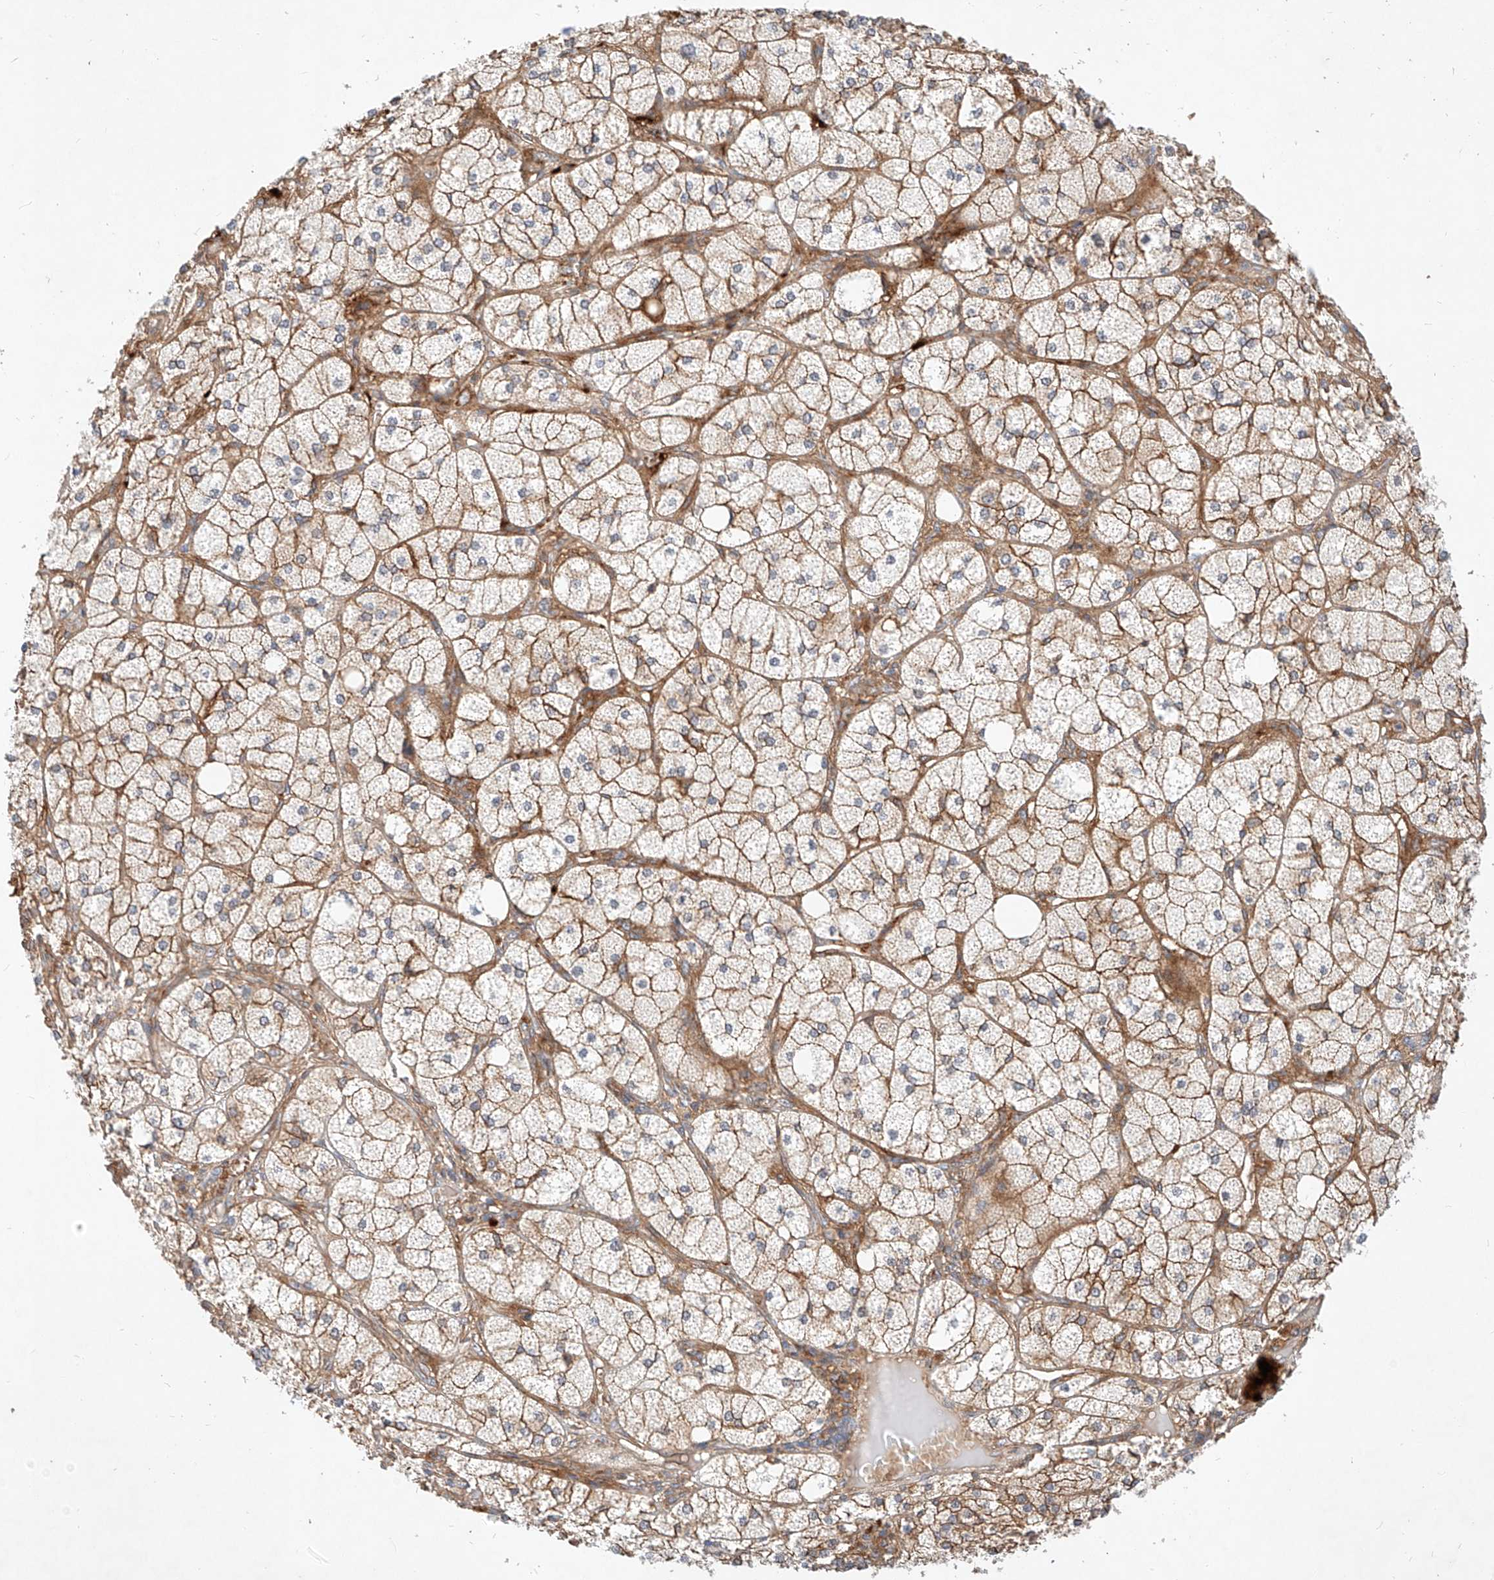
{"staining": {"intensity": "strong", "quantity": ">75%", "location": "cytoplasmic/membranous"}, "tissue": "adrenal gland", "cell_type": "Glandular cells", "image_type": "normal", "snomed": [{"axis": "morphology", "description": "Normal tissue, NOS"}, {"axis": "topography", "description": "Adrenal gland"}], "caption": "Immunohistochemical staining of normal human adrenal gland reveals strong cytoplasmic/membranous protein positivity in about >75% of glandular cells.", "gene": "NFAM1", "patient": {"sex": "female", "age": 61}}